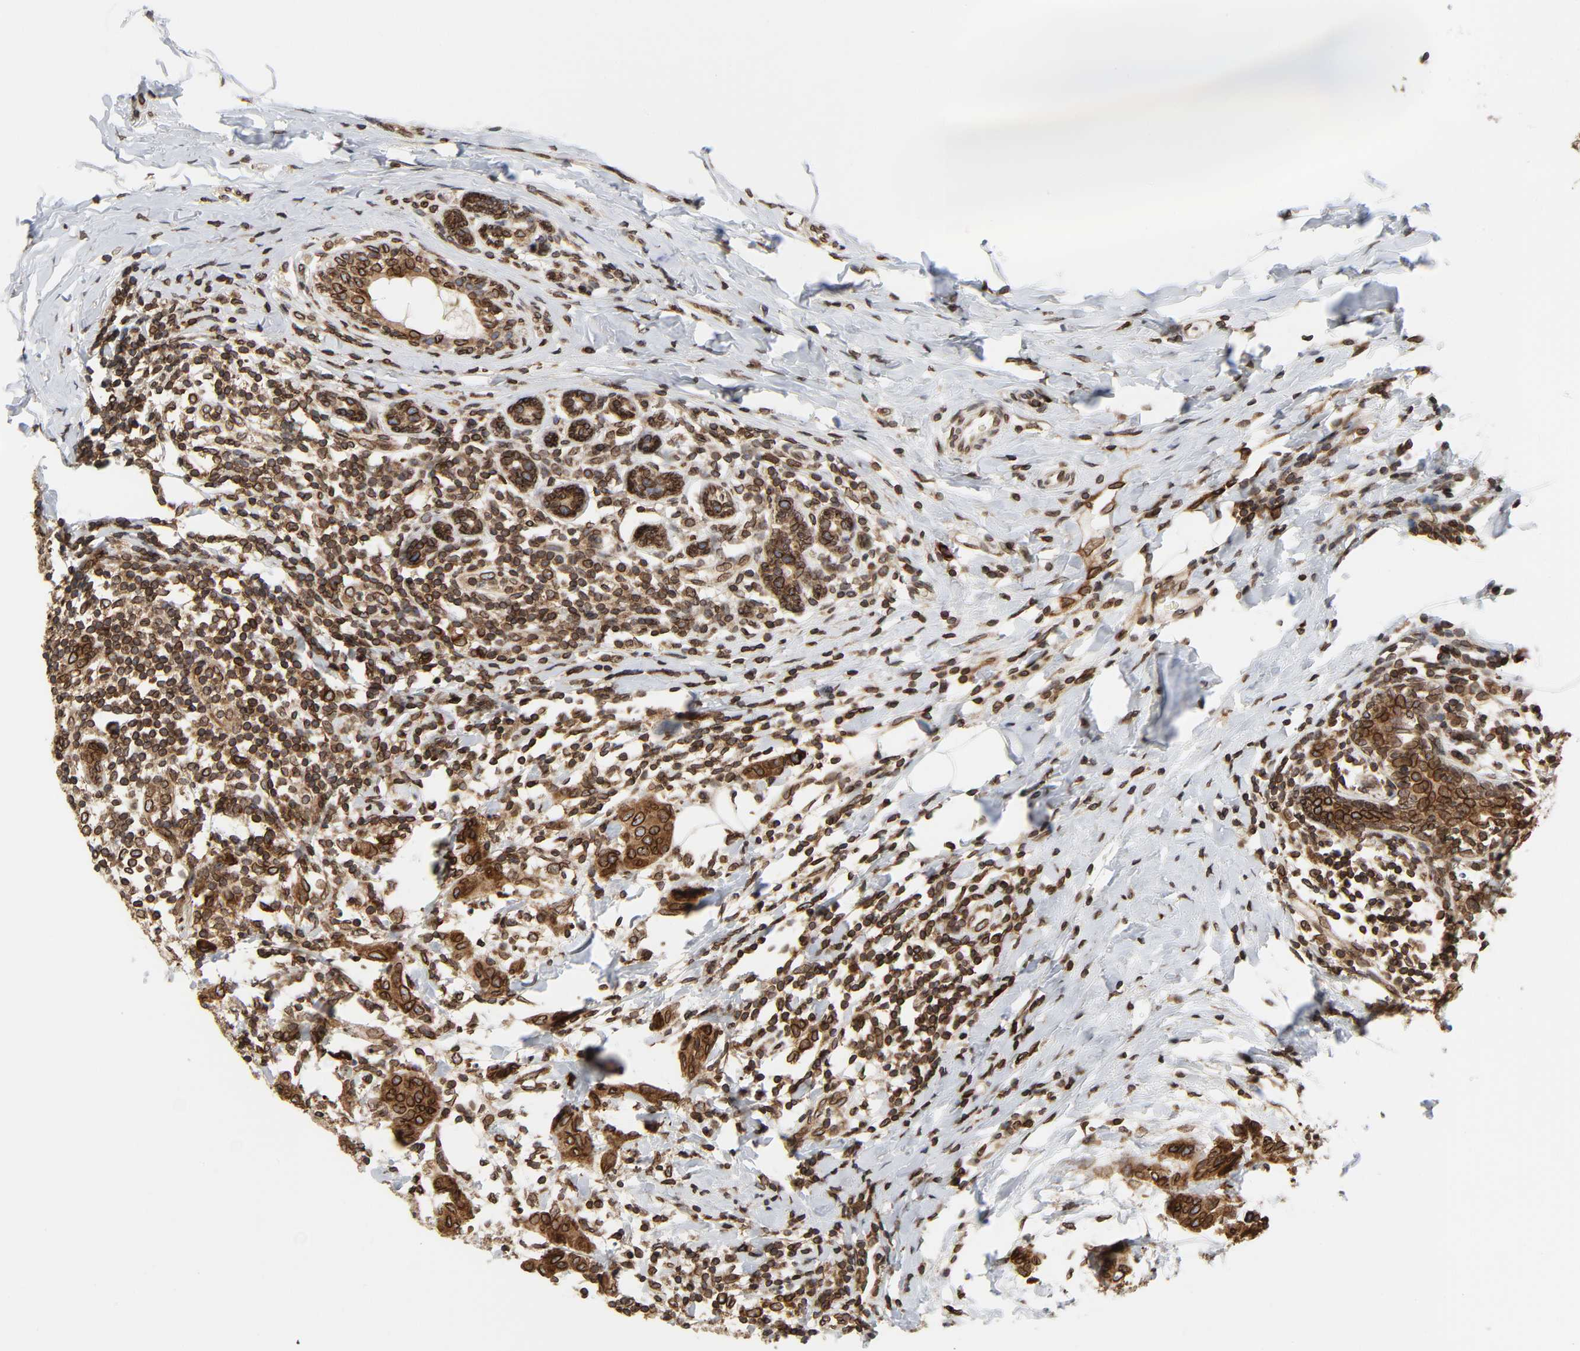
{"staining": {"intensity": "strong", "quantity": ">75%", "location": "cytoplasmic/membranous,nuclear"}, "tissue": "breast cancer", "cell_type": "Tumor cells", "image_type": "cancer", "snomed": [{"axis": "morphology", "description": "Duct carcinoma"}, {"axis": "topography", "description": "Breast"}], "caption": "An IHC micrograph of neoplastic tissue is shown. Protein staining in brown shows strong cytoplasmic/membranous and nuclear positivity in breast invasive ductal carcinoma within tumor cells.", "gene": "RANGAP1", "patient": {"sex": "female", "age": 40}}